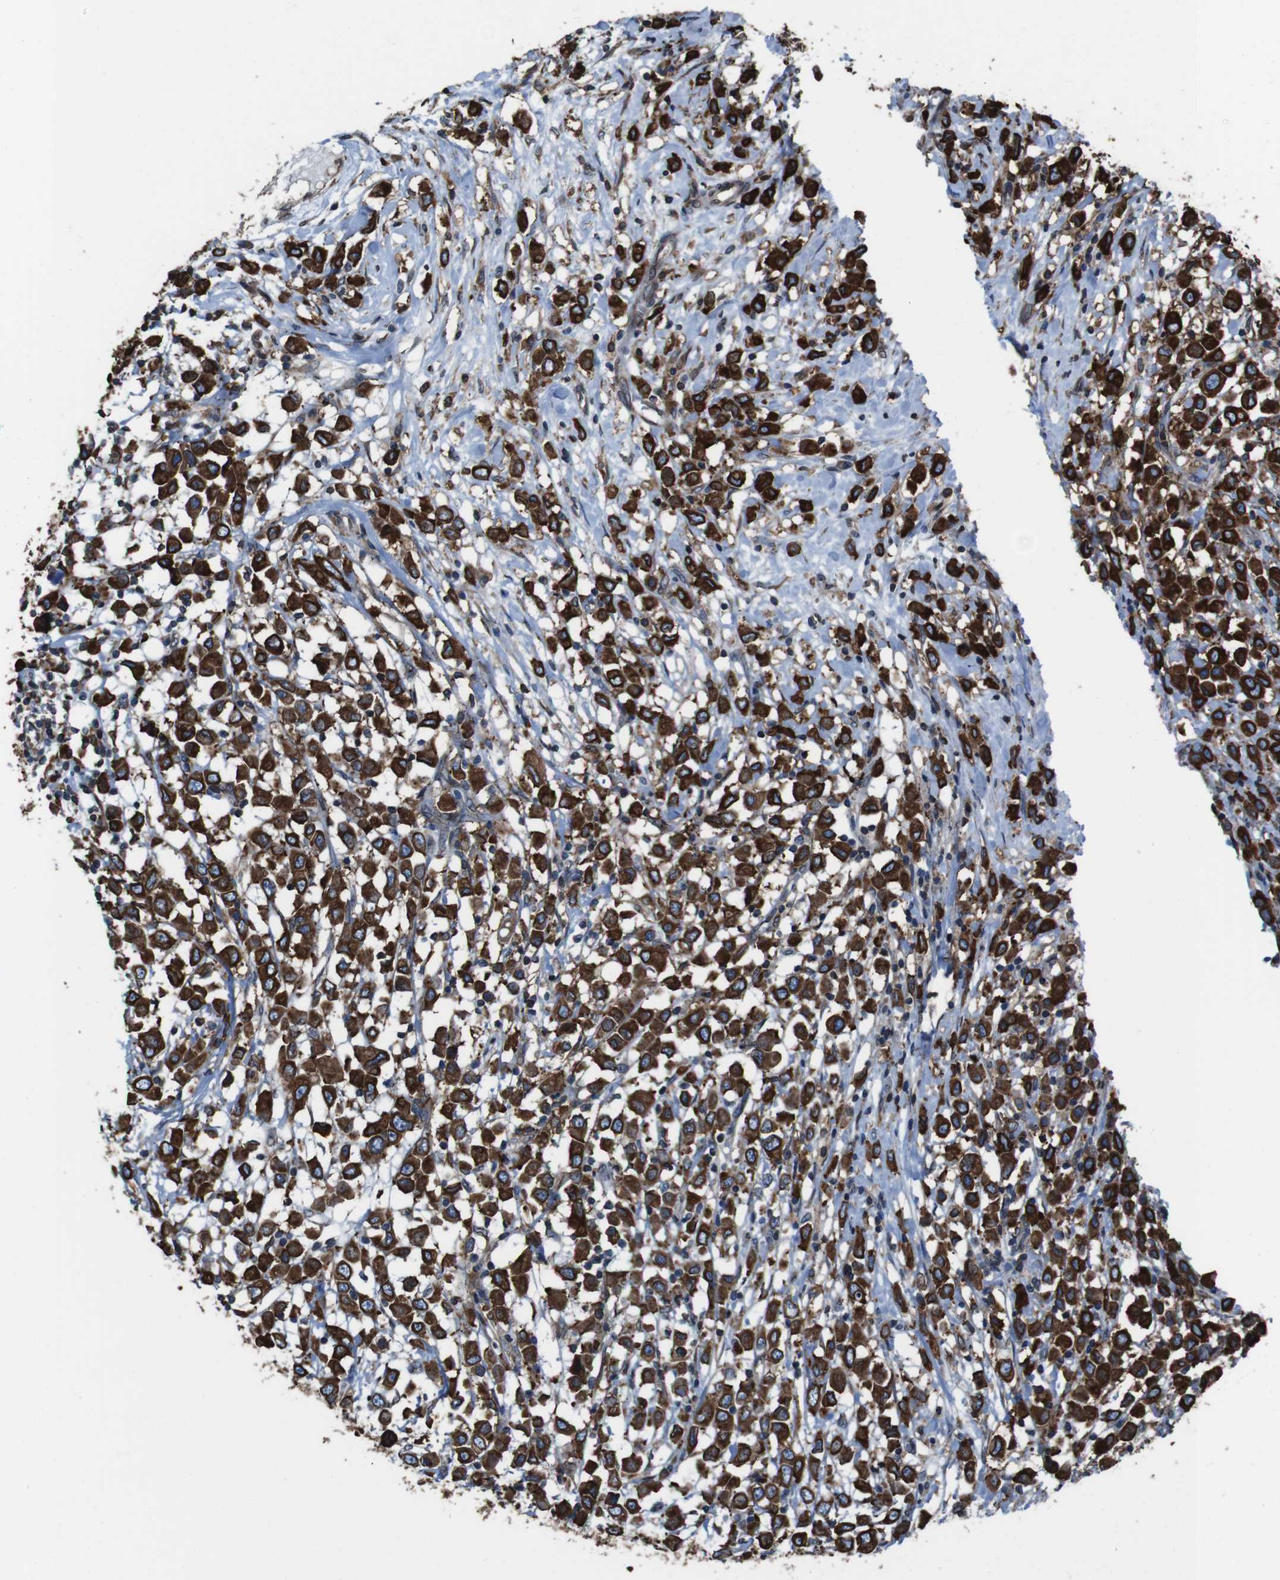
{"staining": {"intensity": "strong", "quantity": ">75%", "location": "cytoplasmic/membranous"}, "tissue": "breast cancer", "cell_type": "Tumor cells", "image_type": "cancer", "snomed": [{"axis": "morphology", "description": "Duct carcinoma"}, {"axis": "topography", "description": "Breast"}], "caption": "Immunohistochemistry of human intraductal carcinoma (breast) displays high levels of strong cytoplasmic/membranous positivity in approximately >75% of tumor cells.", "gene": "APMAP", "patient": {"sex": "female", "age": 61}}